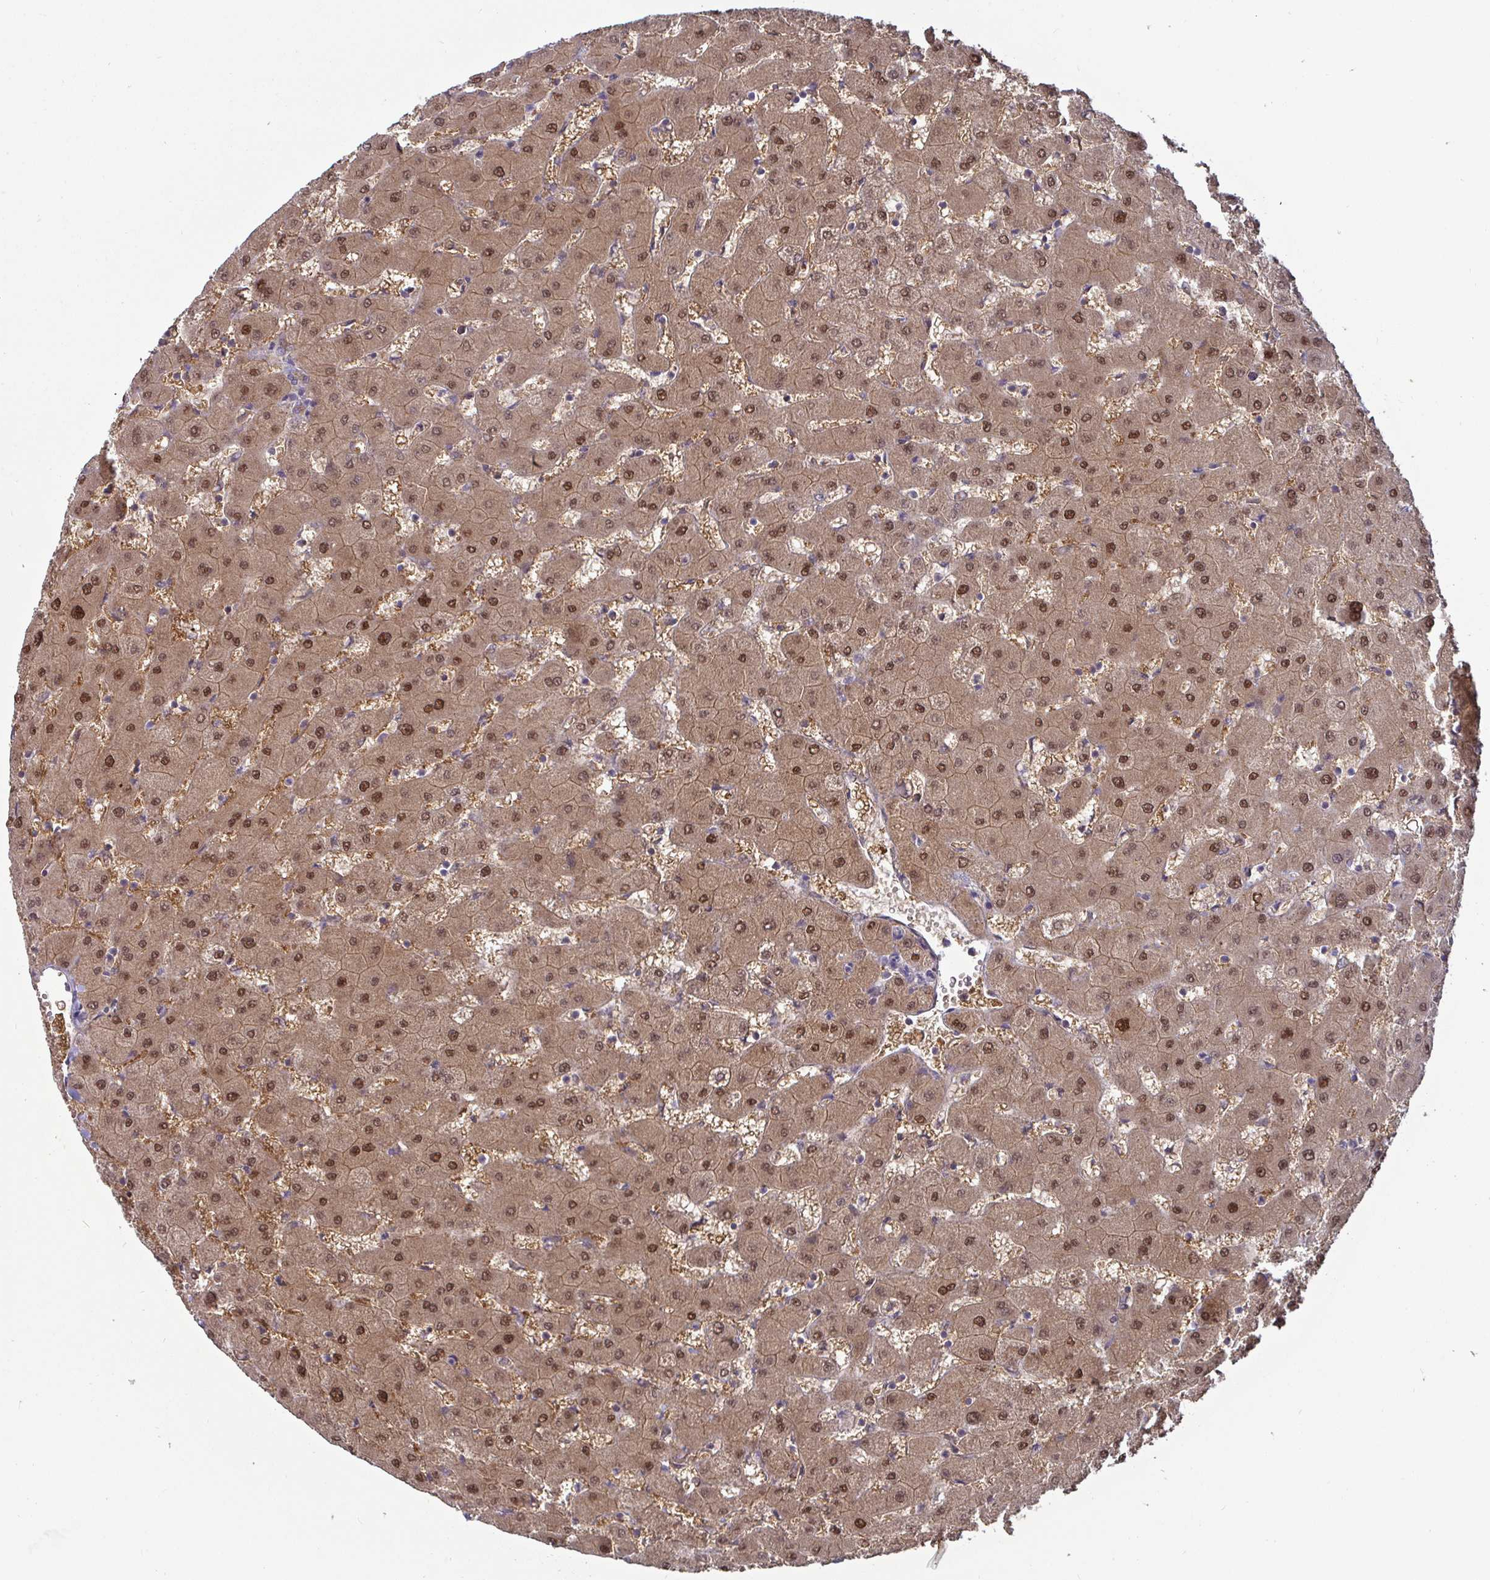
{"staining": {"intensity": "weak", "quantity": "25%-75%", "location": "cytoplasmic/membranous"}, "tissue": "liver", "cell_type": "Cholangiocytes", "image_type": "normal", "snomed": [{"axis": "morphology", "description": "Normal tissue, NOS"}, {"axis": "topography", "description": "Liver"}], "caption": "Immunohistochemical staining of unremarkable human liver reveals low levels of weak cytoplasmic/membranous expression in about 25%-75% of cholangiocytes. (DAB IHC, brown staining for protein, blue staining for nuclei).", "gene": "GSTM1", "patient": {"sex": "female", "age": 63}}